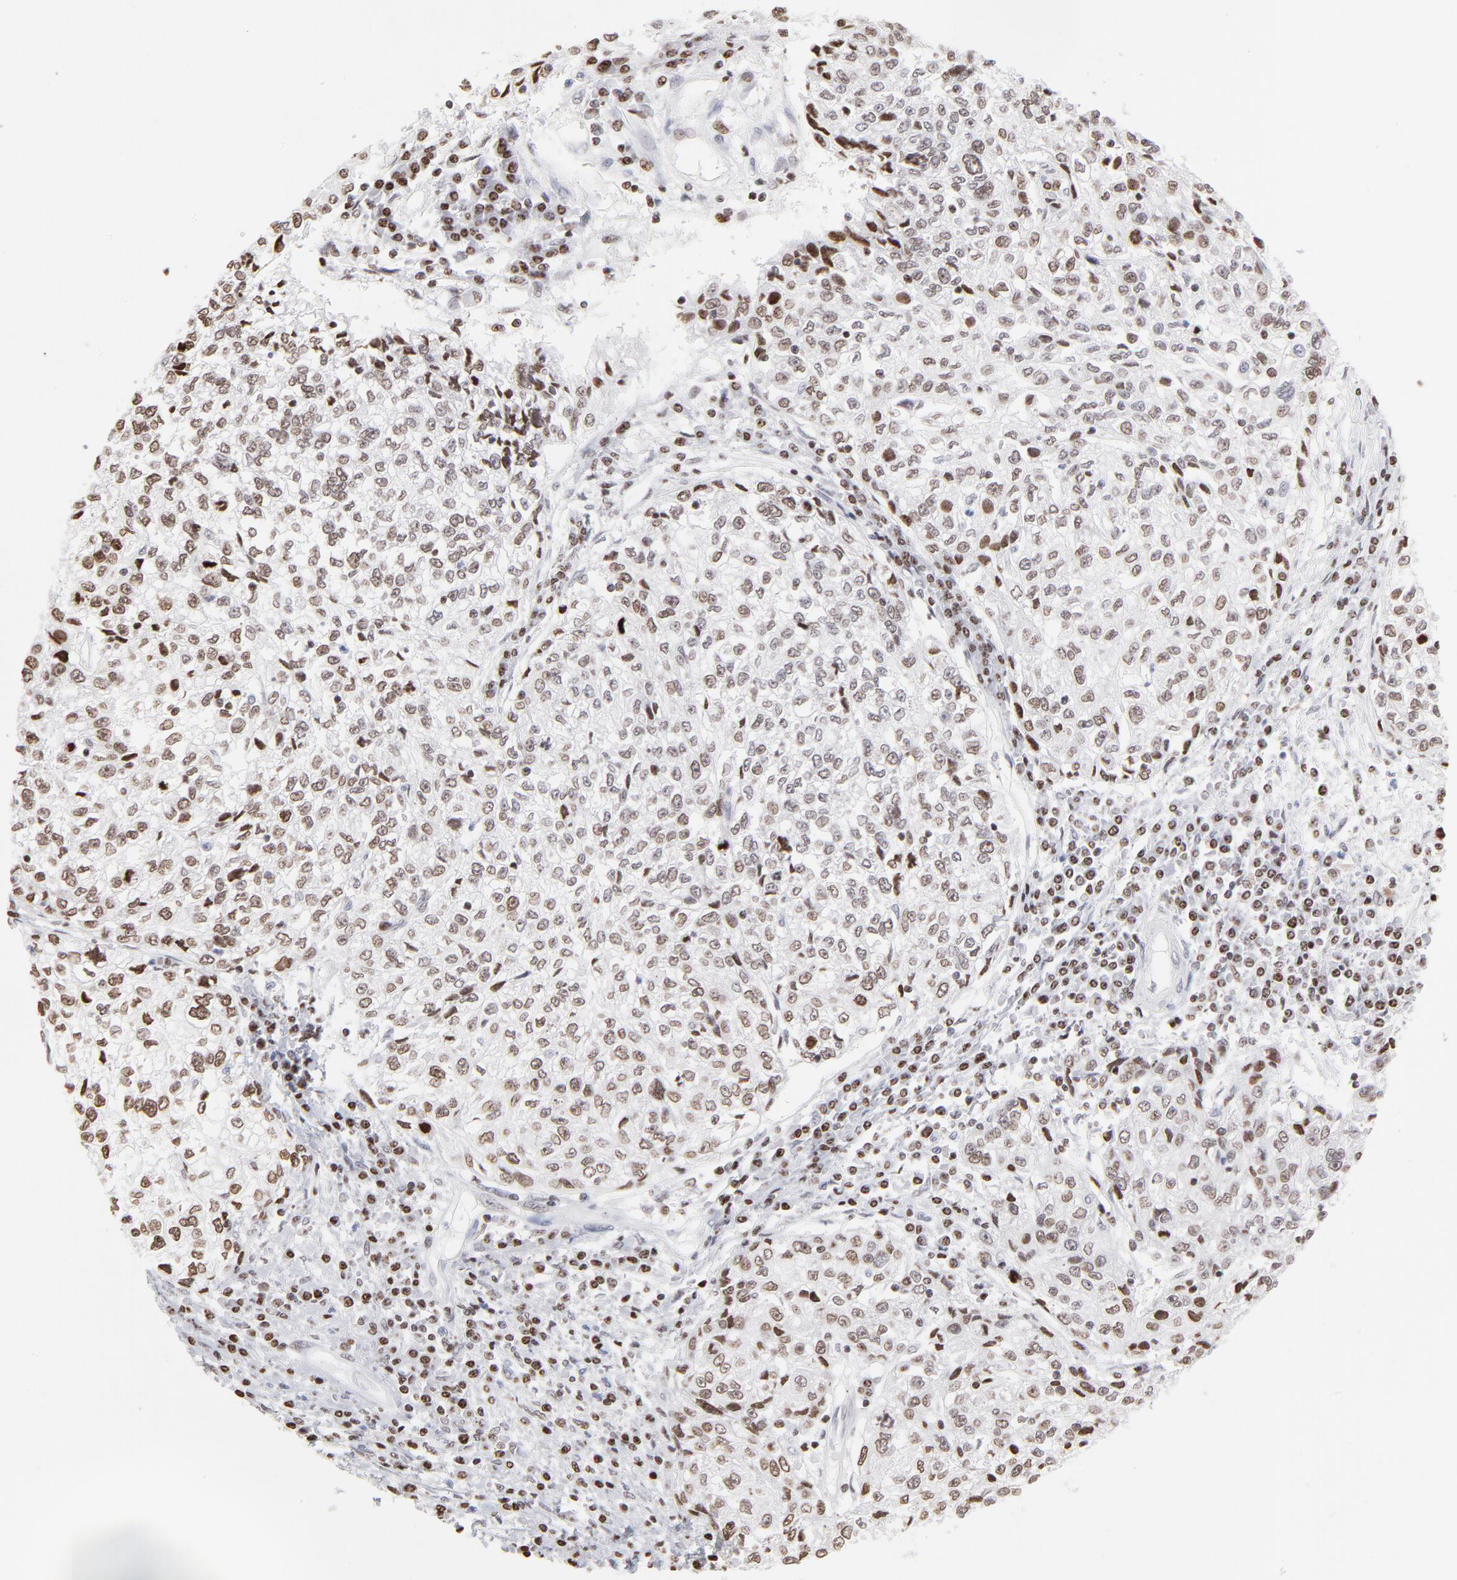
{"staining": {"intensity": "weak", "quantity": "<25%", "location": "nuclear"}, "tissue": "cervical cancer", "cell_type": "Tumor cells", "image_type": "cancer", "snomed": [{"axis": "morphology", "description": "Squamous cell carcinoma, NOS"}, {"axis": "topography", "description": "Cervix"}], "caption": "Histopathology image shows no protein positivity in tumor cells of cervical squamous cell carcinoma tissue.", "gene": "PARP1", "patient": {"sex": "female", "age": 57}}